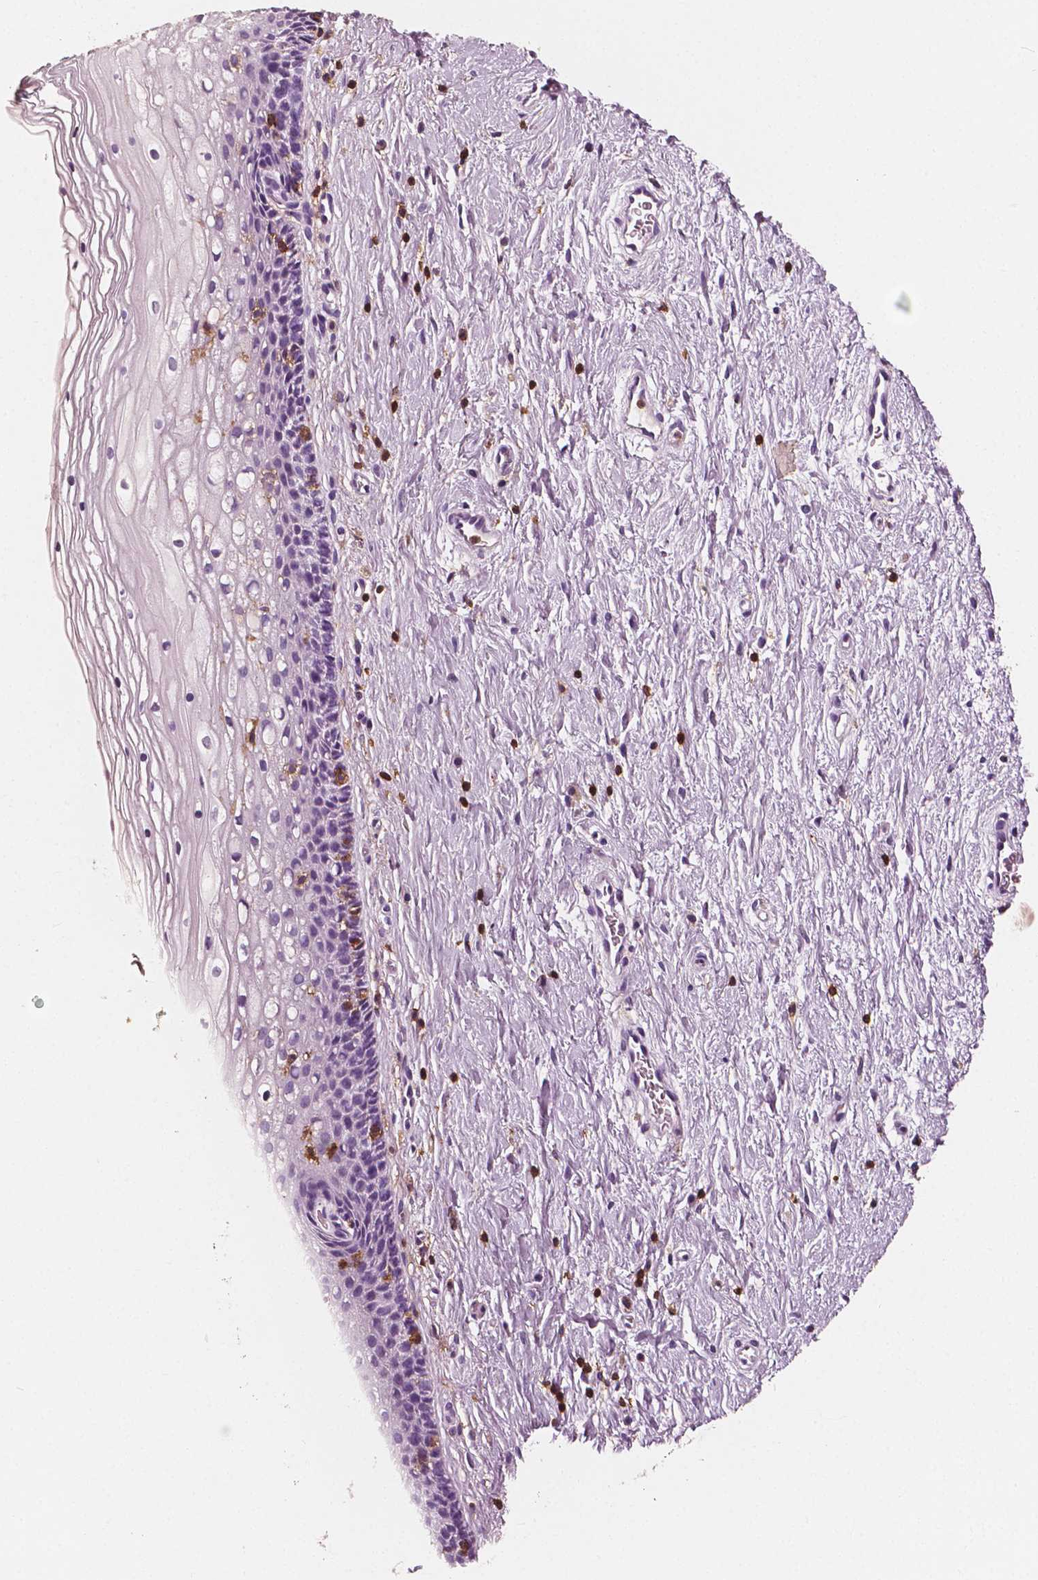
{"staining": {"intensity": "negative", "quantity": "none", "location": "none"}, "tissue": "cervix", "cell_type": "Glandular cells", "image_type": "normal", "snomed": [{"axis": "morphology", "description": "Normal tissue, NOS"}, {"axis": "topography", "description": "Cervix"}], "caption": "Glandular cells are negative for brown protein staining in benign cervix. The staining was performed using DAB (3,3'-diaminobenzidine) to visualize the protein expression in brown, while the nuclei were stained in blue with hematoxylin (Magnification: 20x).", "gene": "PTPRC", "patient": {"sex": "female", "age": 34}}